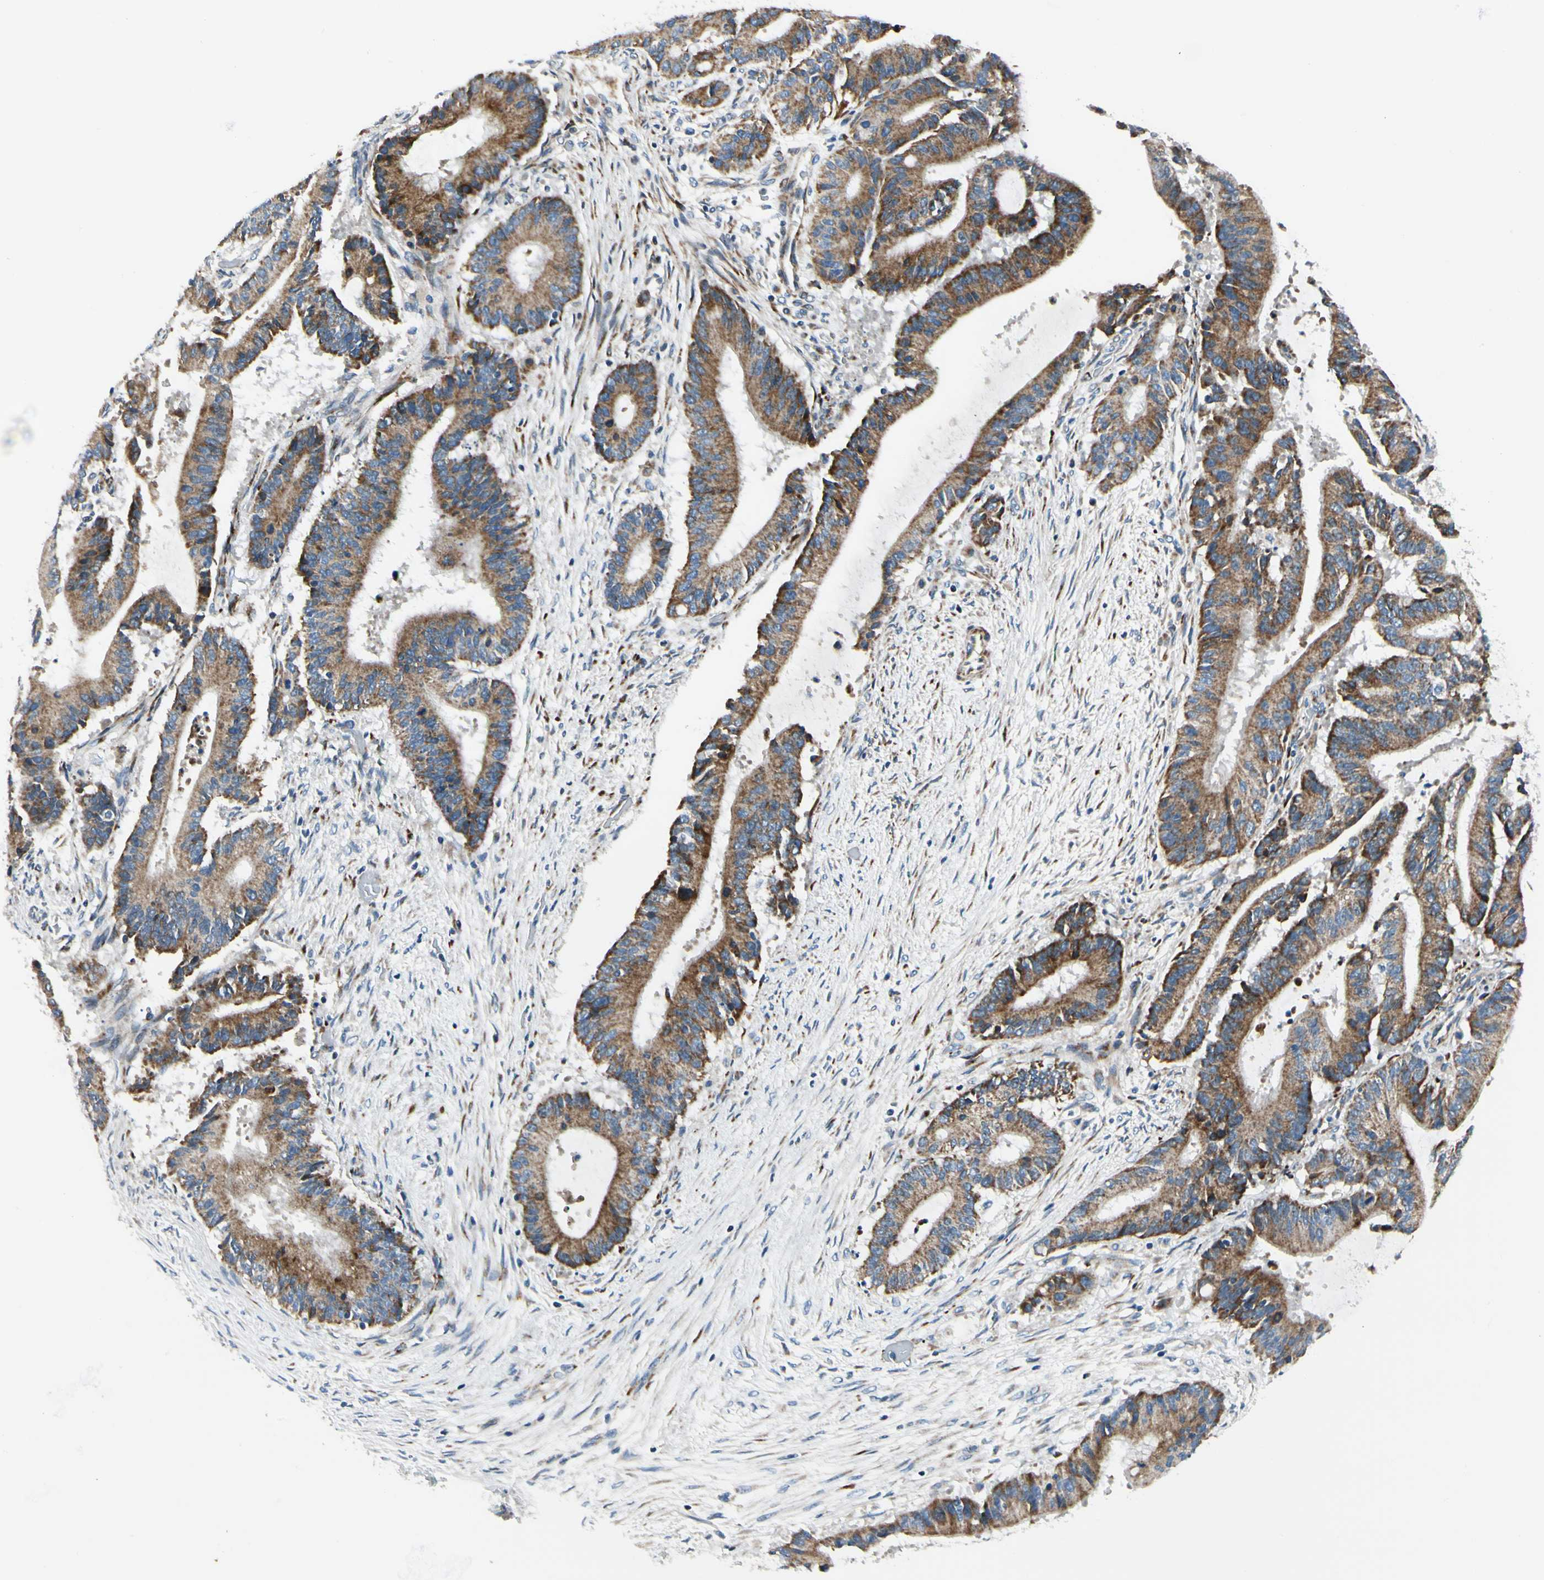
{"staining": {"intensity": "moderate", "quantity": ">75%", "location": "cytoplasmic/membranous"}, "tissue": "liver cancer", "cell_type": "Tumor cells", "image_type": "cancer", "snomed": [{"axis": "morphology", "description": "Cholangiocarcinoma"}, {"axis": "topography", "description": "Liver"}], "caption": "Liver cholangiocarcinoma stained with IHC displays moderate cytoplasmic/membranous positivity in about >75% of tumor cells.", "gene": "MRPL9", "patient": {"sex": "female", "age": 73}}